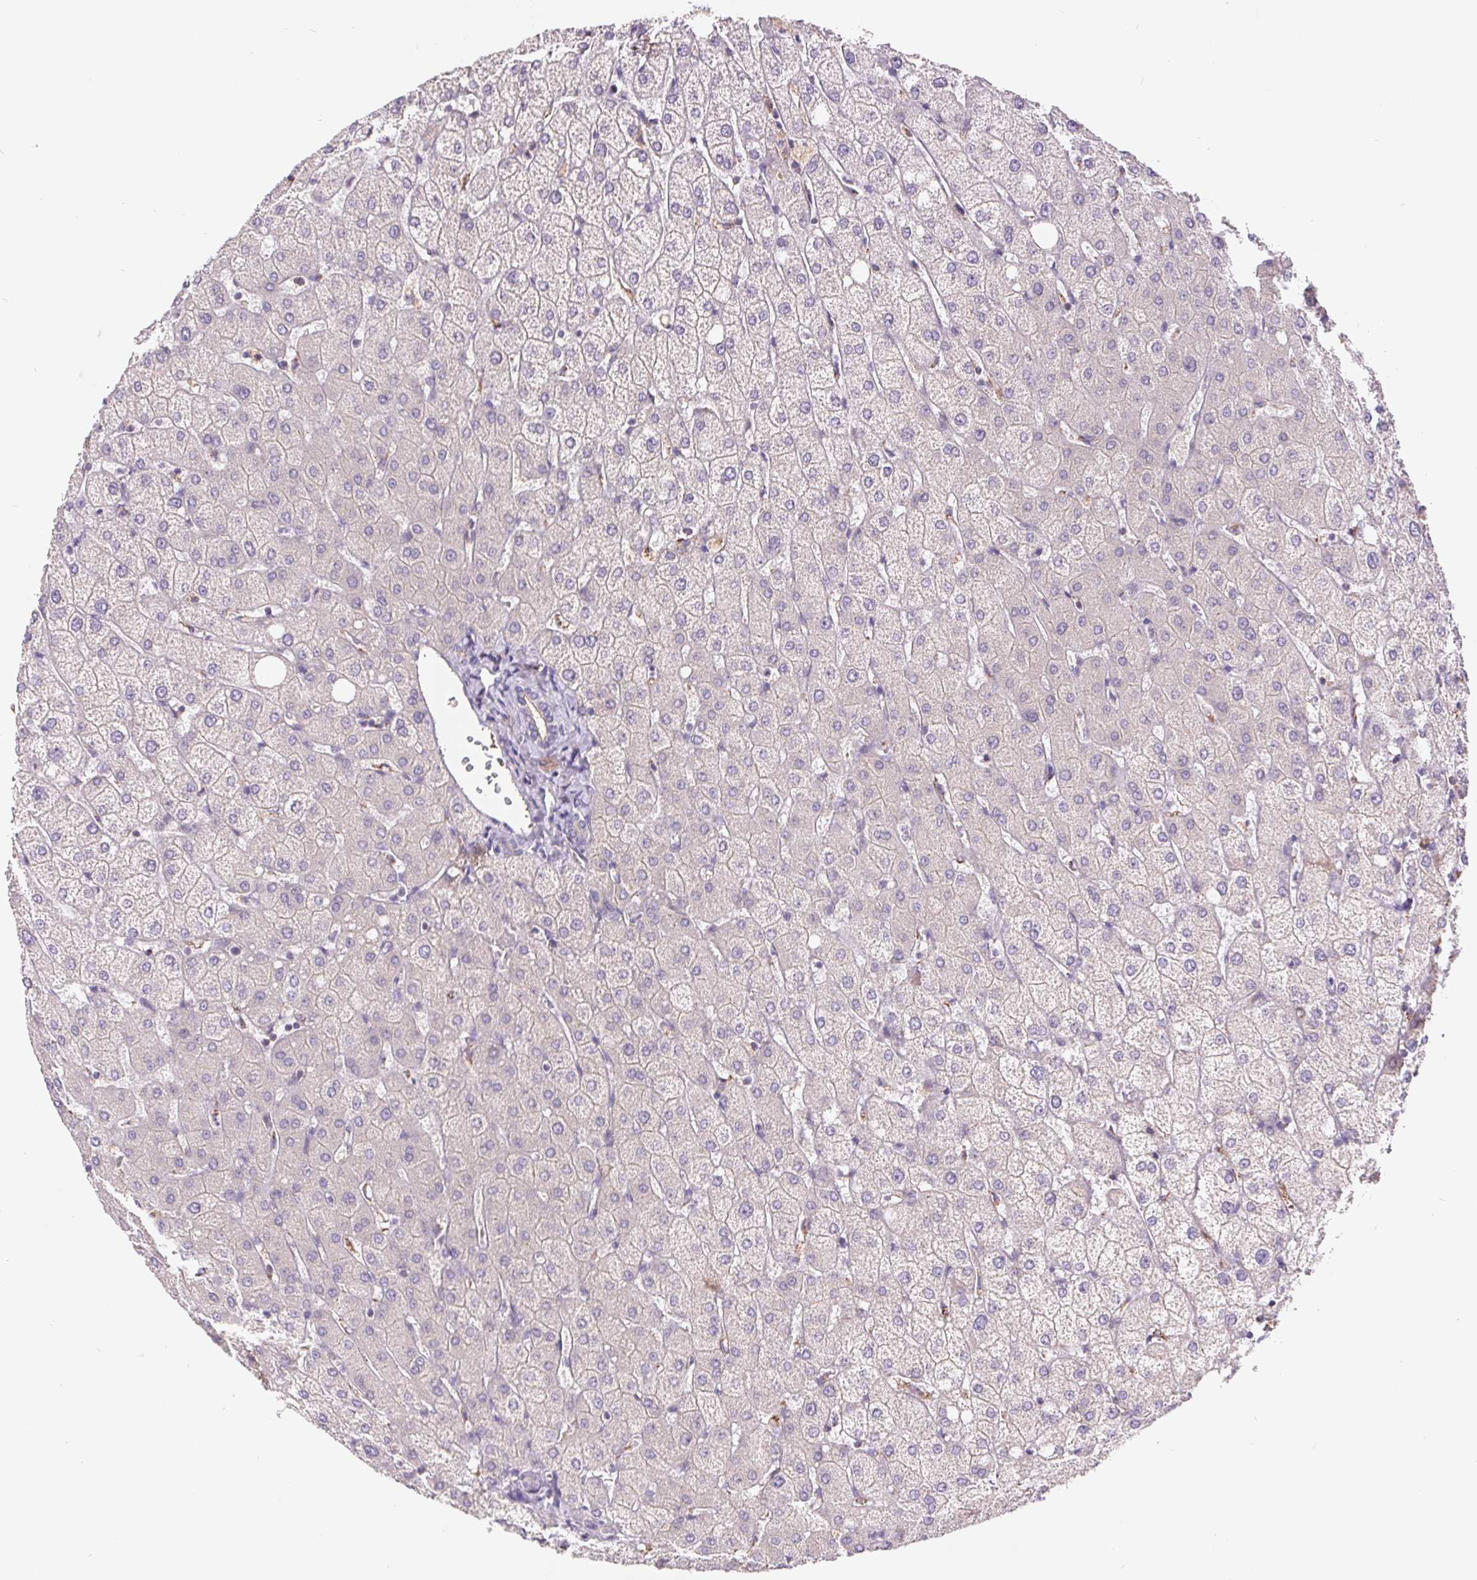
{"staining": {"intensity": "negative", "quantity": "none", "location": "none"}, "tissue": "liver", "cell_type": "Cholangiocytes", "image_type": "normal", "snomed": [{"axis": "morphology", "description": "Normal tissue, NOS"}, {"axis": "topography", "description": "Liver"}], "caption": "Immunohistochemistry (IHC) micrograph of unremarkable human liver stained for a protein (brown), which demonstrates no positivity in cholangiocytes.", "gene": "EMC6", "patient": {"sex": "female", "age": 54}}